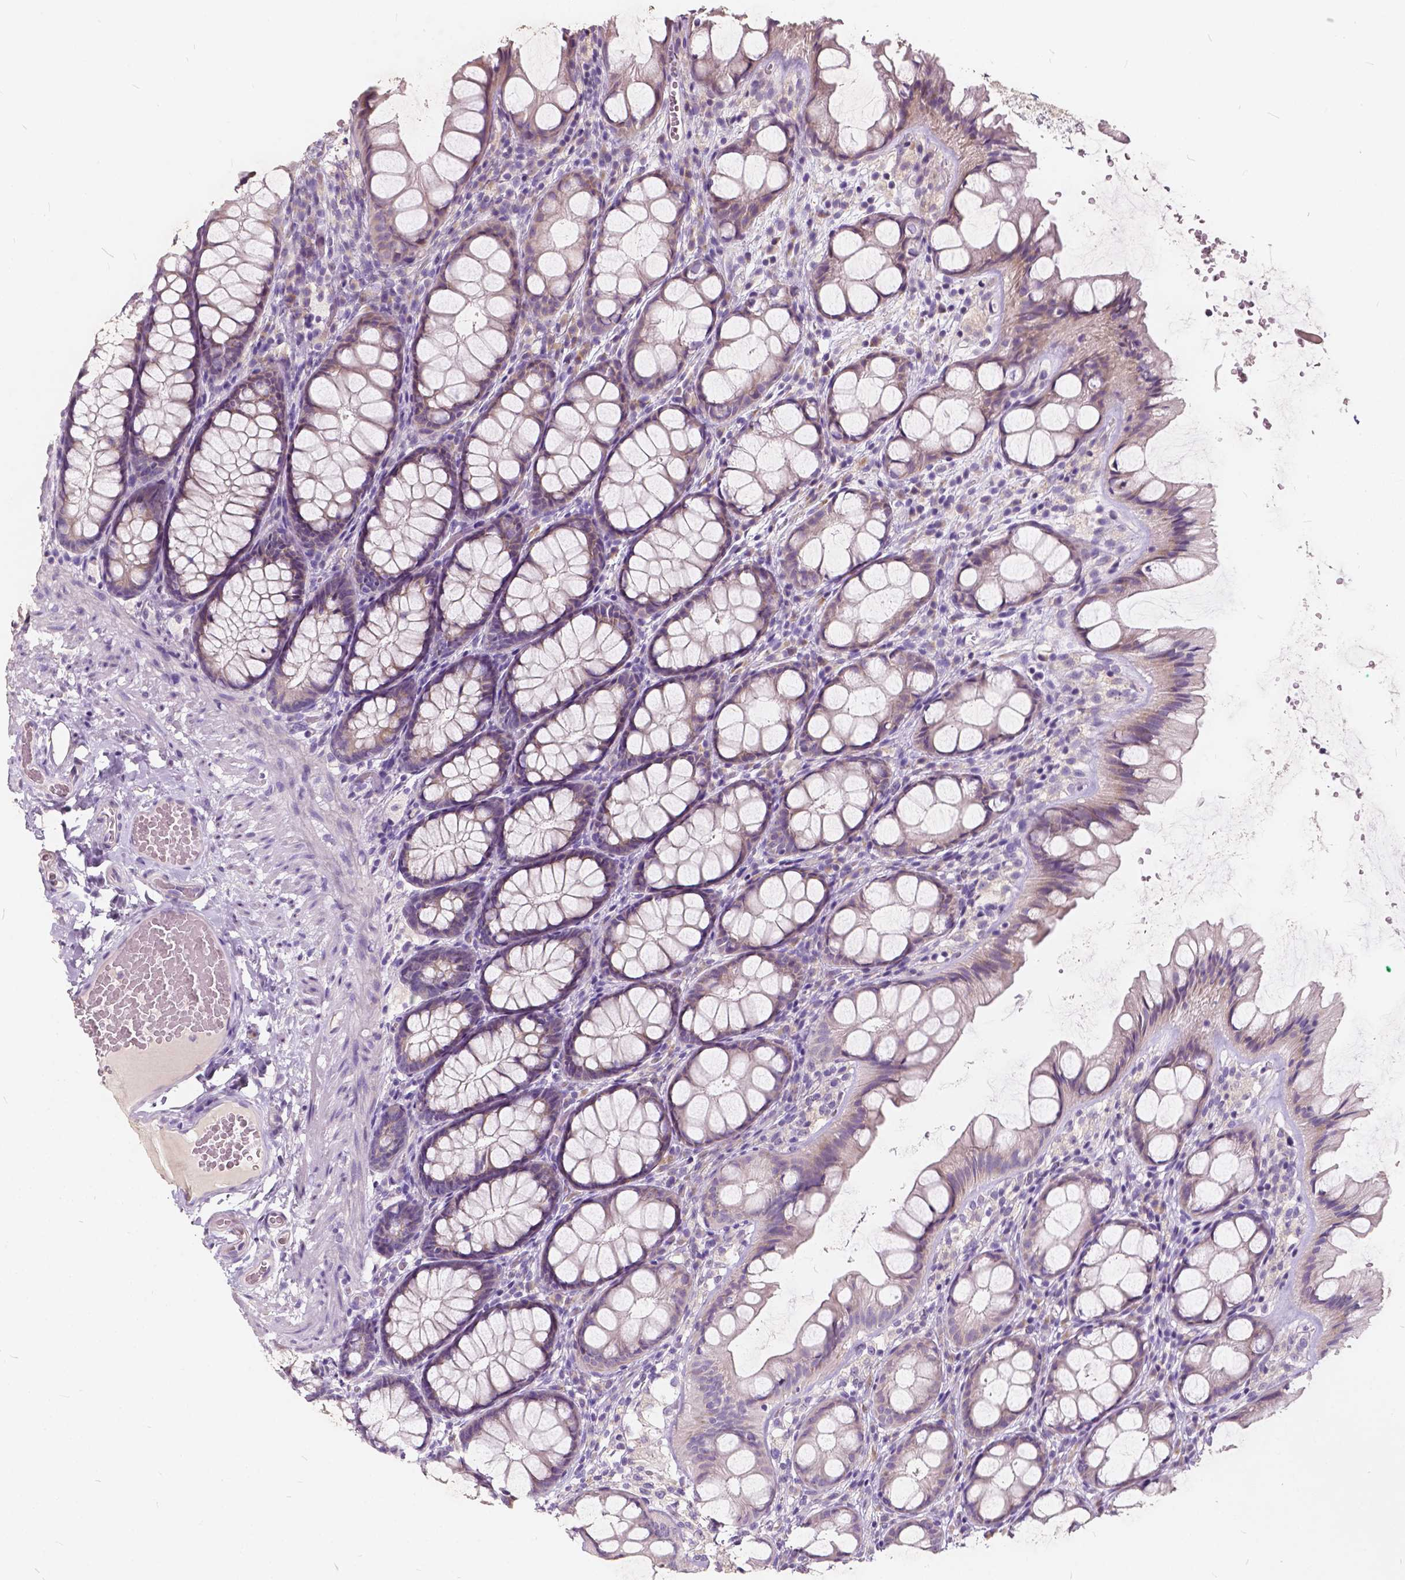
{"staining": {"intensity": "negative", "quantity": "none", "location": "none"}, "tissue": "colon", "cell_type": "Endothelial cells", "image_type": "normal", "snomed": [{"axis": "morphology", "description": "Normal tissue, NOS"}, {"axis": "topography", "description": "Colon"}], "caption": "IHC histopathology image of unremarkable colon: colon stained with DAB demonstrates no significant protein expression in endothelial cells. The staining is performed using DAB (3,3'-diaminobenzidine) brown chromogen with nuclei counter-stained in using hematoxylin.", "gene": "SLC7A8", "patient": {"sex": "male", "age": 47}}